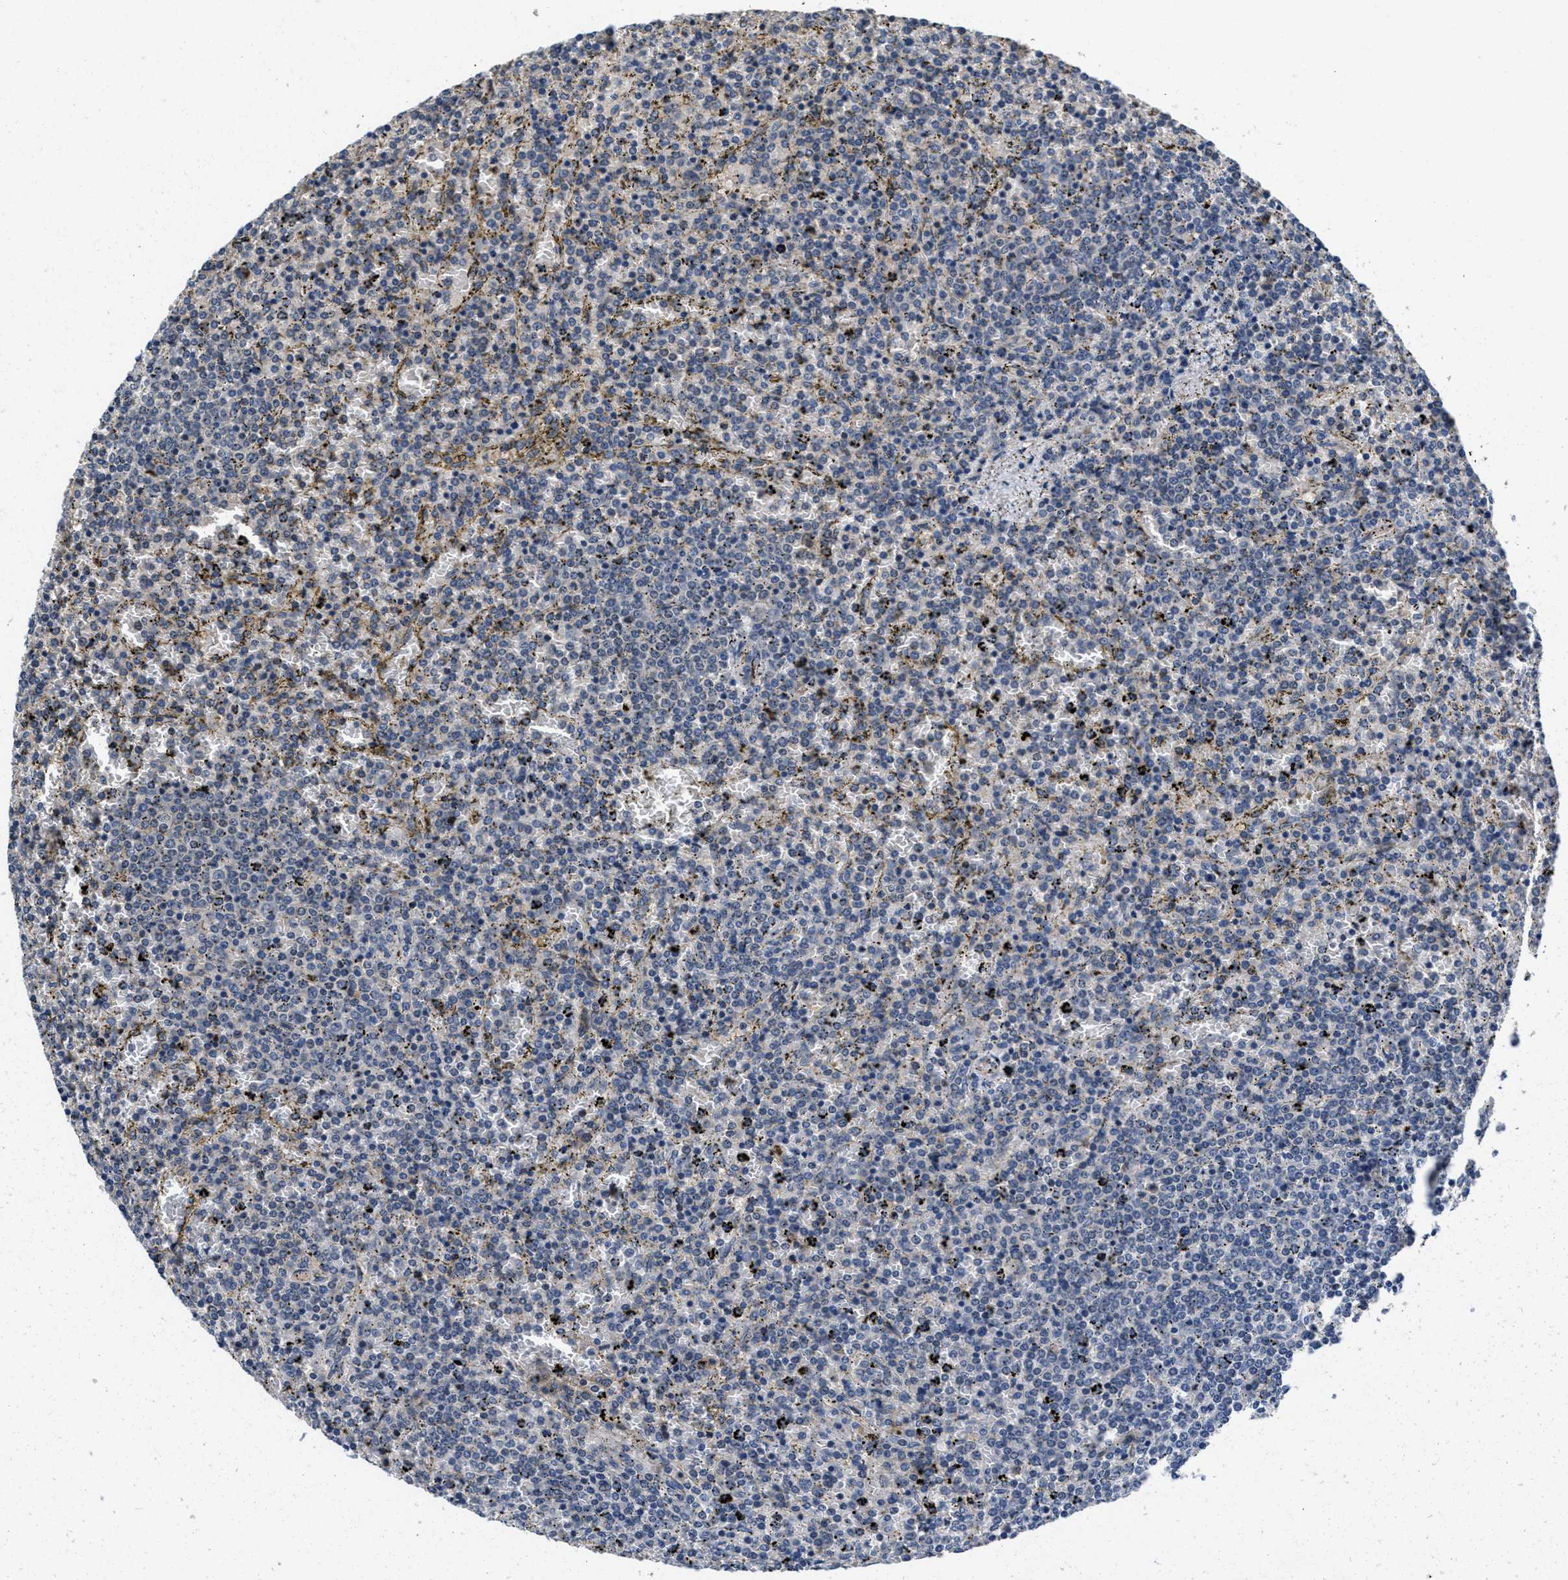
{"staining": {"intensity": "negative", "quantity": "none", "location": "none"}, "tissue": "lymphoma", "cell_type": "Tumor cells", "image_type": "cancer", "snomed": [{"axis": "morphology", "description": "Malignant lymphoma, non-Hodgkin's type, Low grade"}, {"axis": "topography", "description": "Spleen"}], "caption": "Immunohistochemistry (IHC) image of neoplastic tissue: lymphoma stained with DAB (3,3'-diaminobenzidine) displays no significant protein staining in tumor cells.", "gene": "ANGPT1", "patient": {"sex": "female", "age": 77}}